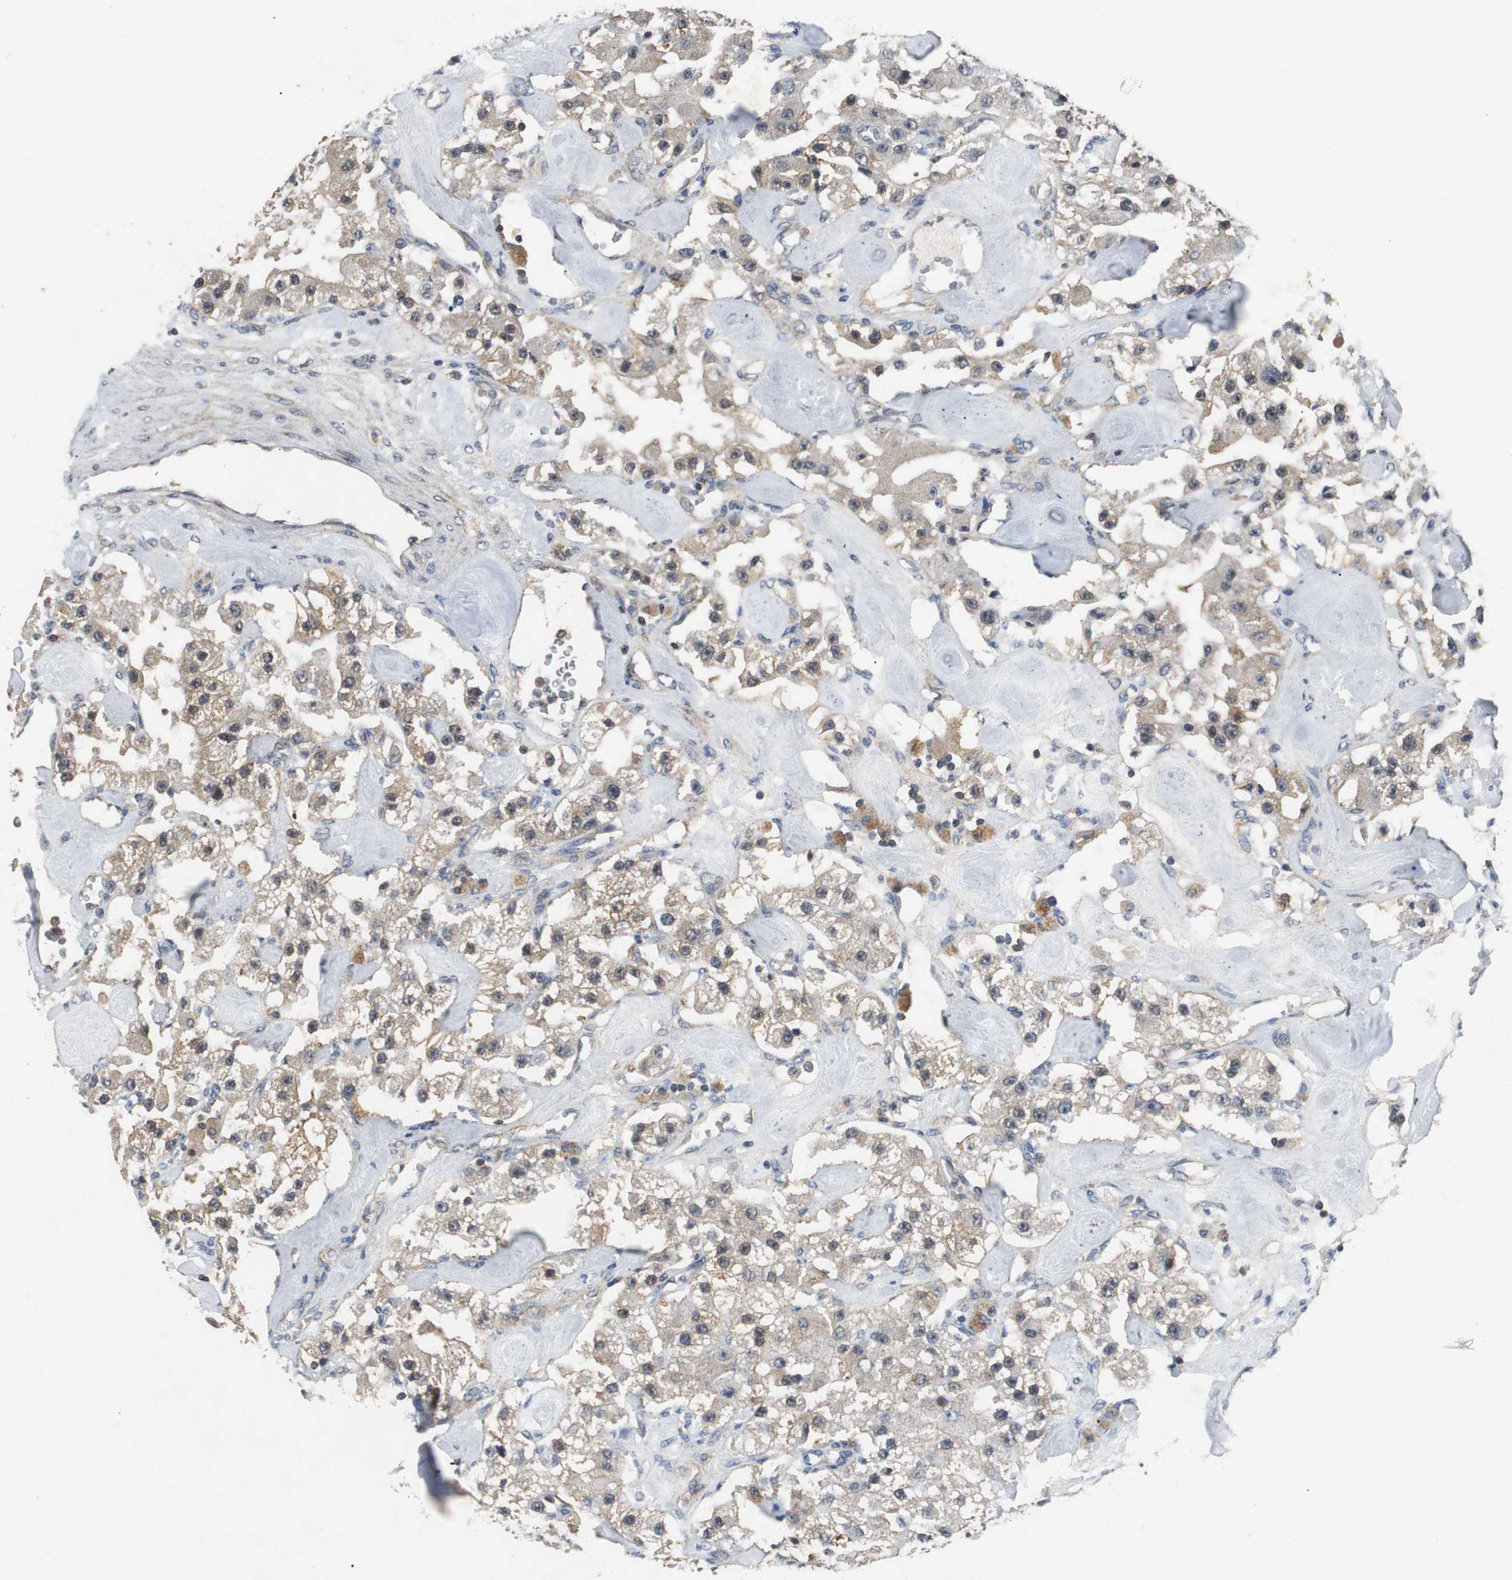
{"staining": {"intensity": "weak", "quantity": ">75%", "location": "cytoplasmic/membranous"}, "tissue": "carcinoid", "cell_type": "Tumor cells", "image_type": "cancer", "snomed": [{"axis": "morphology", "description": "Carcinoid, malignant, NOS"}, {"axis": "topography", "description": "Pancreas"}], "caption": "The histopathology image reveals staining of carcinoid (malignant), revealing weak cytoplasmic/membranous protein positivity (brown color) within tumor cells. (brown staining indicates protein expression, while blue staining denotes nuclei).", "gene": "VBP1", "patient": {"sex": "male", "age": 41}}